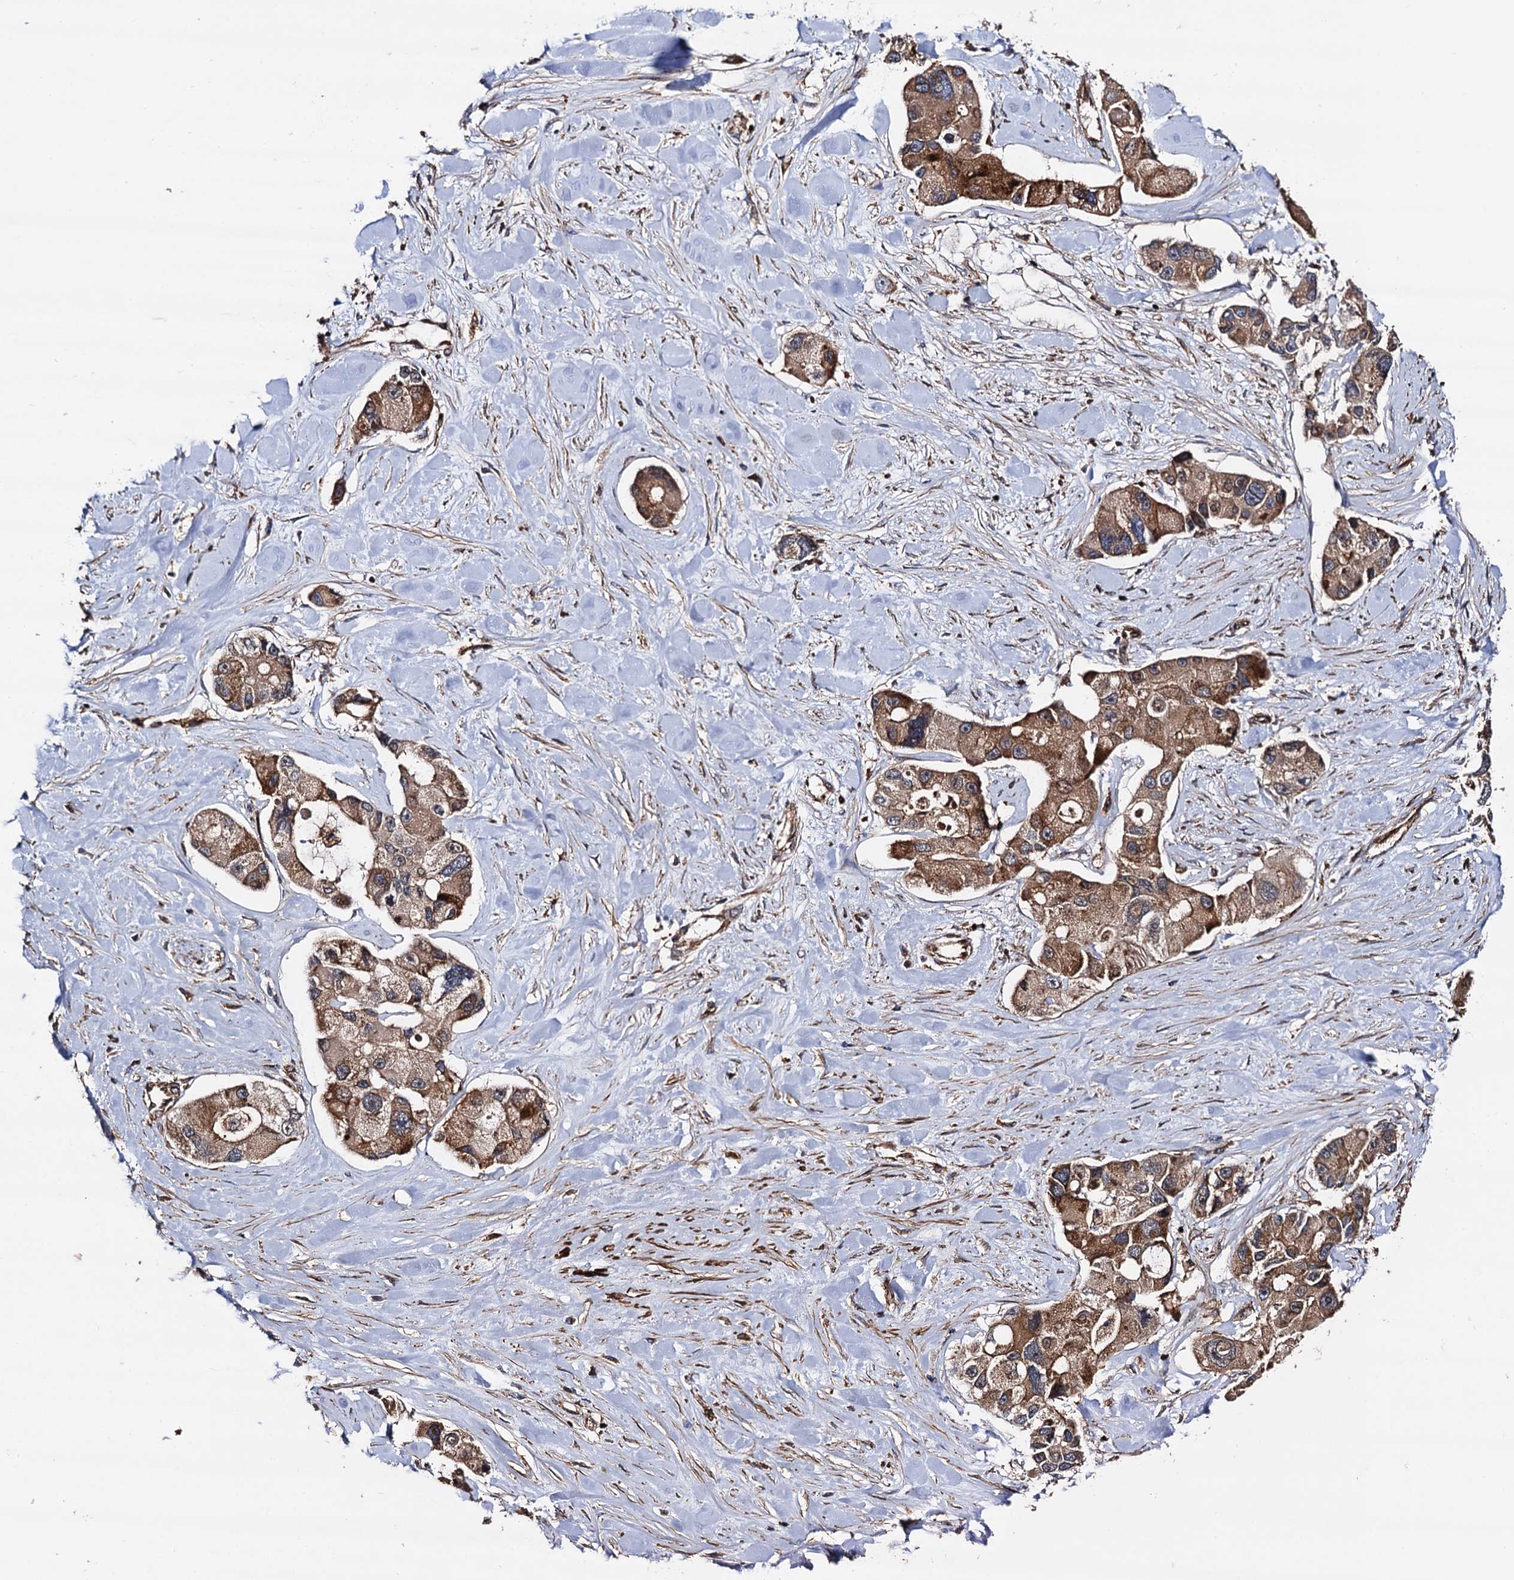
{"staining": {"intensity": "moderate", "quantity": ">75%", "location": "cytoplasmic/membranous"}, "tissue": "lung cancer", "cell_type": "Tumor cells", "image_type": "cancer", "snomed": [{"axis": "morphology", "description": "Adenocarcinoma, NOS"}, {"axis": "topography", "description": "Lung"}], "caption": "IHC image of lung cancer stained for a protein (brown), which reveals medium levels of moderate cytoplasmic/membranous positivity in about >75% of tumor cells.", "gene": "BORA", "patient": {"sex": "female", "age": 54}}